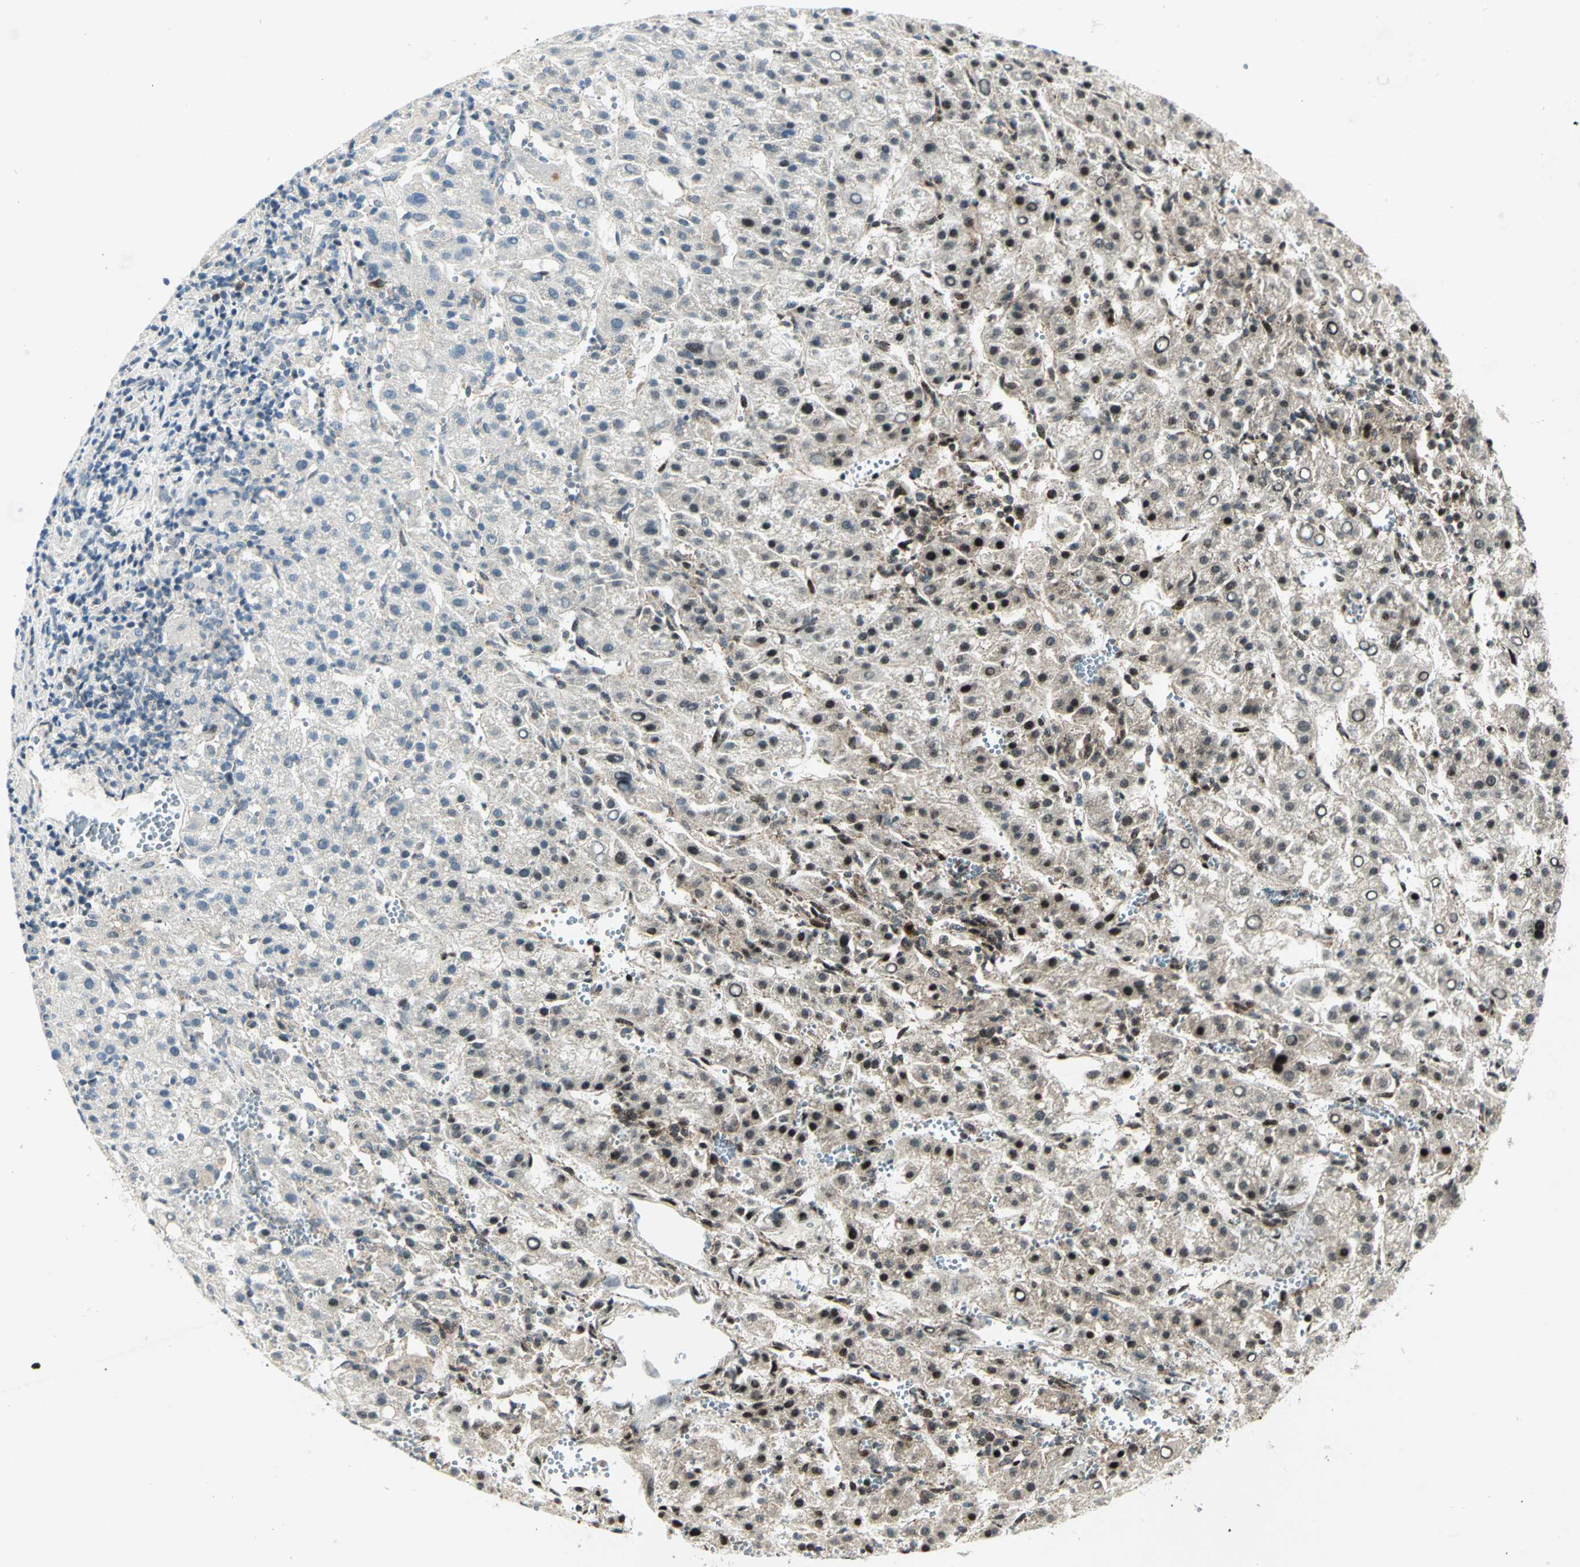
{"staining": {"intensity": "strong", "quantity": "25%-75%", "location": "cytoplasmic/membranous,nuclear"}, "tissue": "liver cancer", "cell_type": "Tumor cells", "image_type": "cancer", "snomed": [{"axis": "morphology", "description": "Carcinoma, Hepatocellular, NOS"}, {"axis": "topography", "description": "Liver"}], "caption": "Immunohistochemical staining of liver cancer displays strong cytoplasmic/membranous and nuclear protein staining in about 25%-75% of tumor cells.", "gene": "COPS5", "patient": {"sex": "female", "age": 58}}